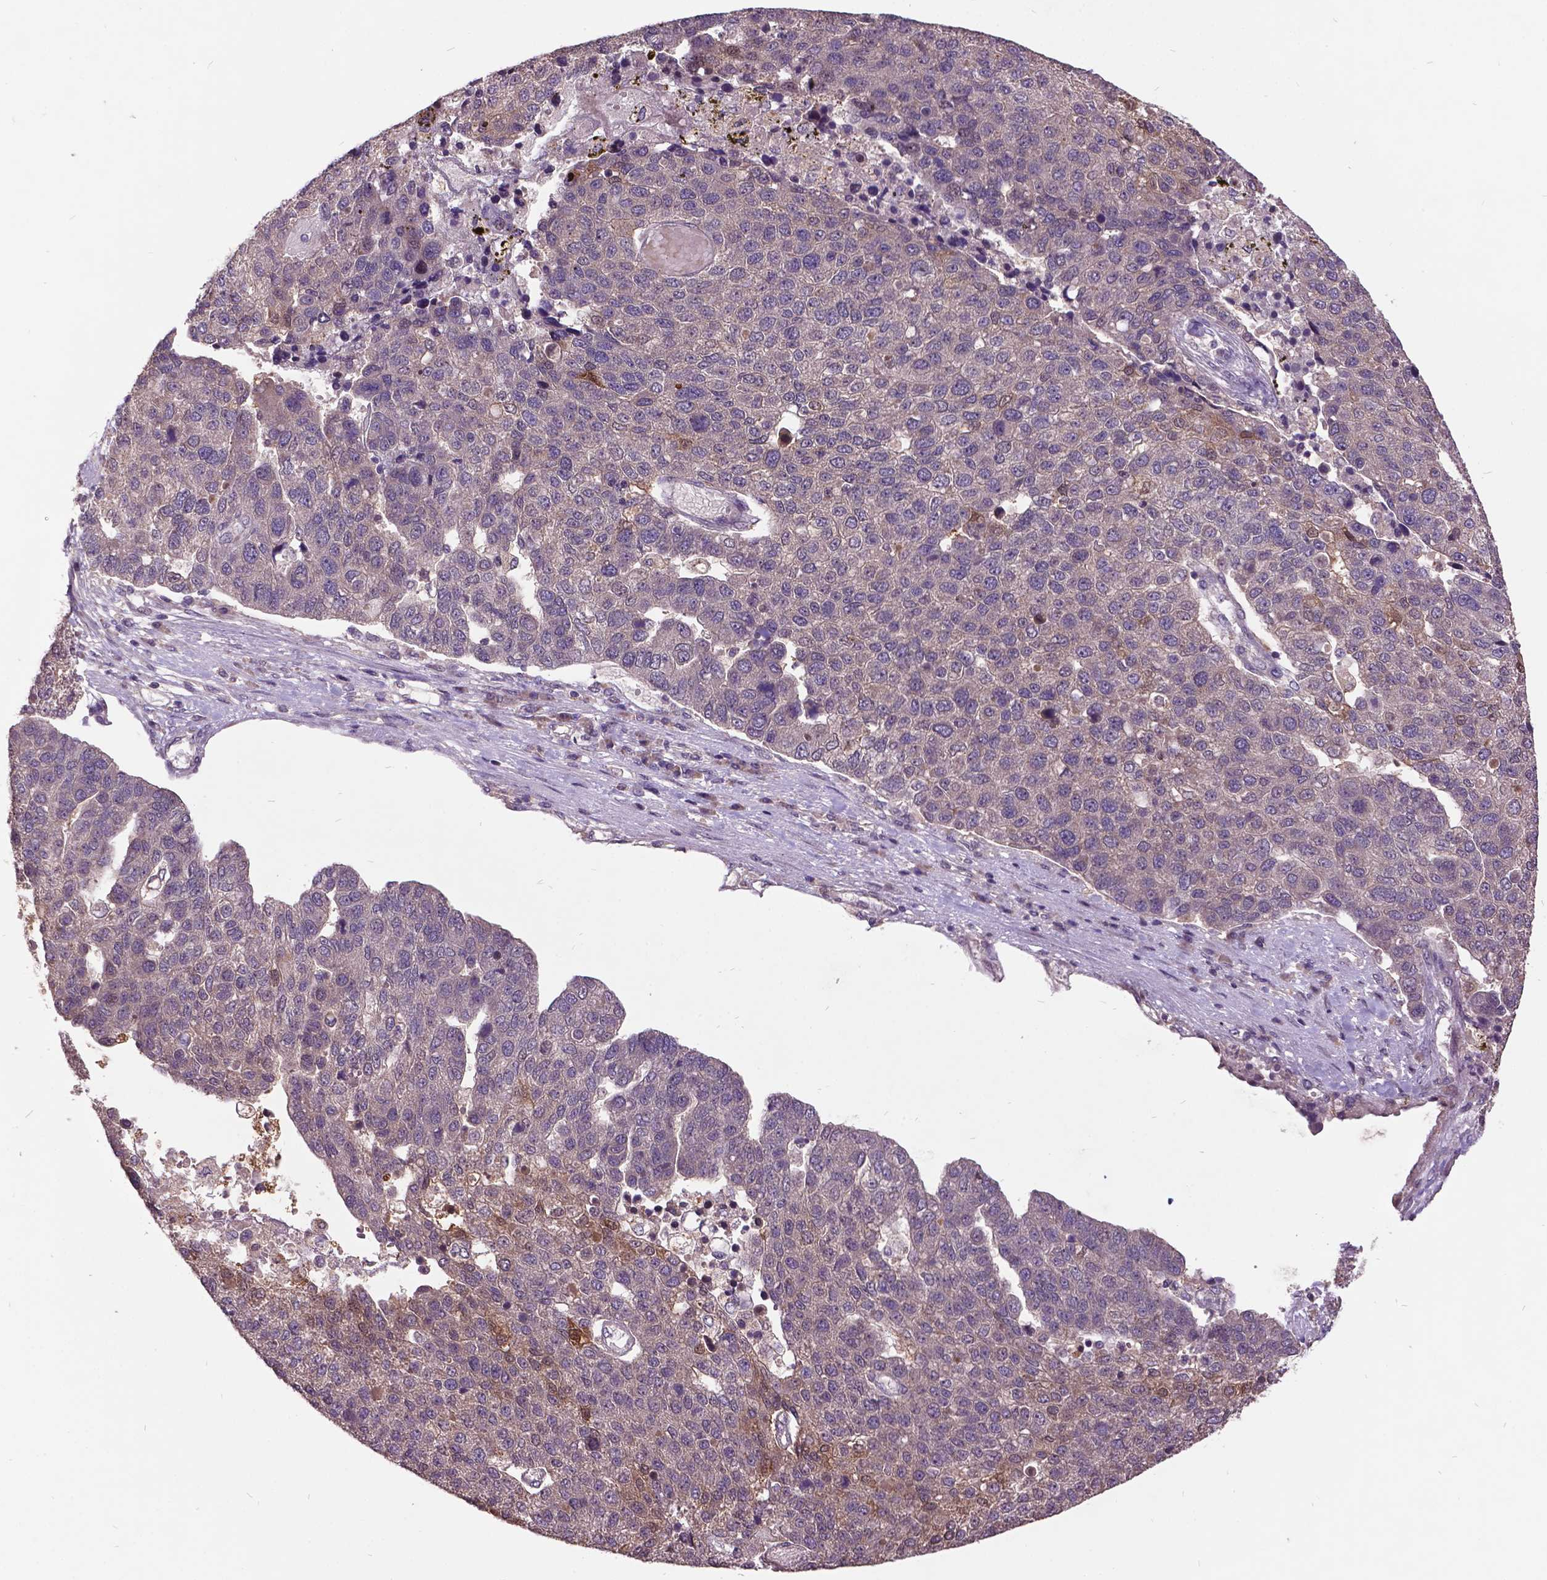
{"staining": {"intensity": "negative", "quantity": "none", "location": "none"}, "tissue": "pancreatic cancer", "cell_type": "Tumor cells", "image_type": "cancer", "snomed": [{"axis": "morphology", "description": "Adenocarcinoma, NOS"}, {"axis": "topography", "description": "Pancreas"}], "caption": "Protein analysis of pancreatic adenocarcinoma reveals no significant positivity in tumor cells.", "gene": "AP1S3", "patient": {"sex": "female", "age": 61}}